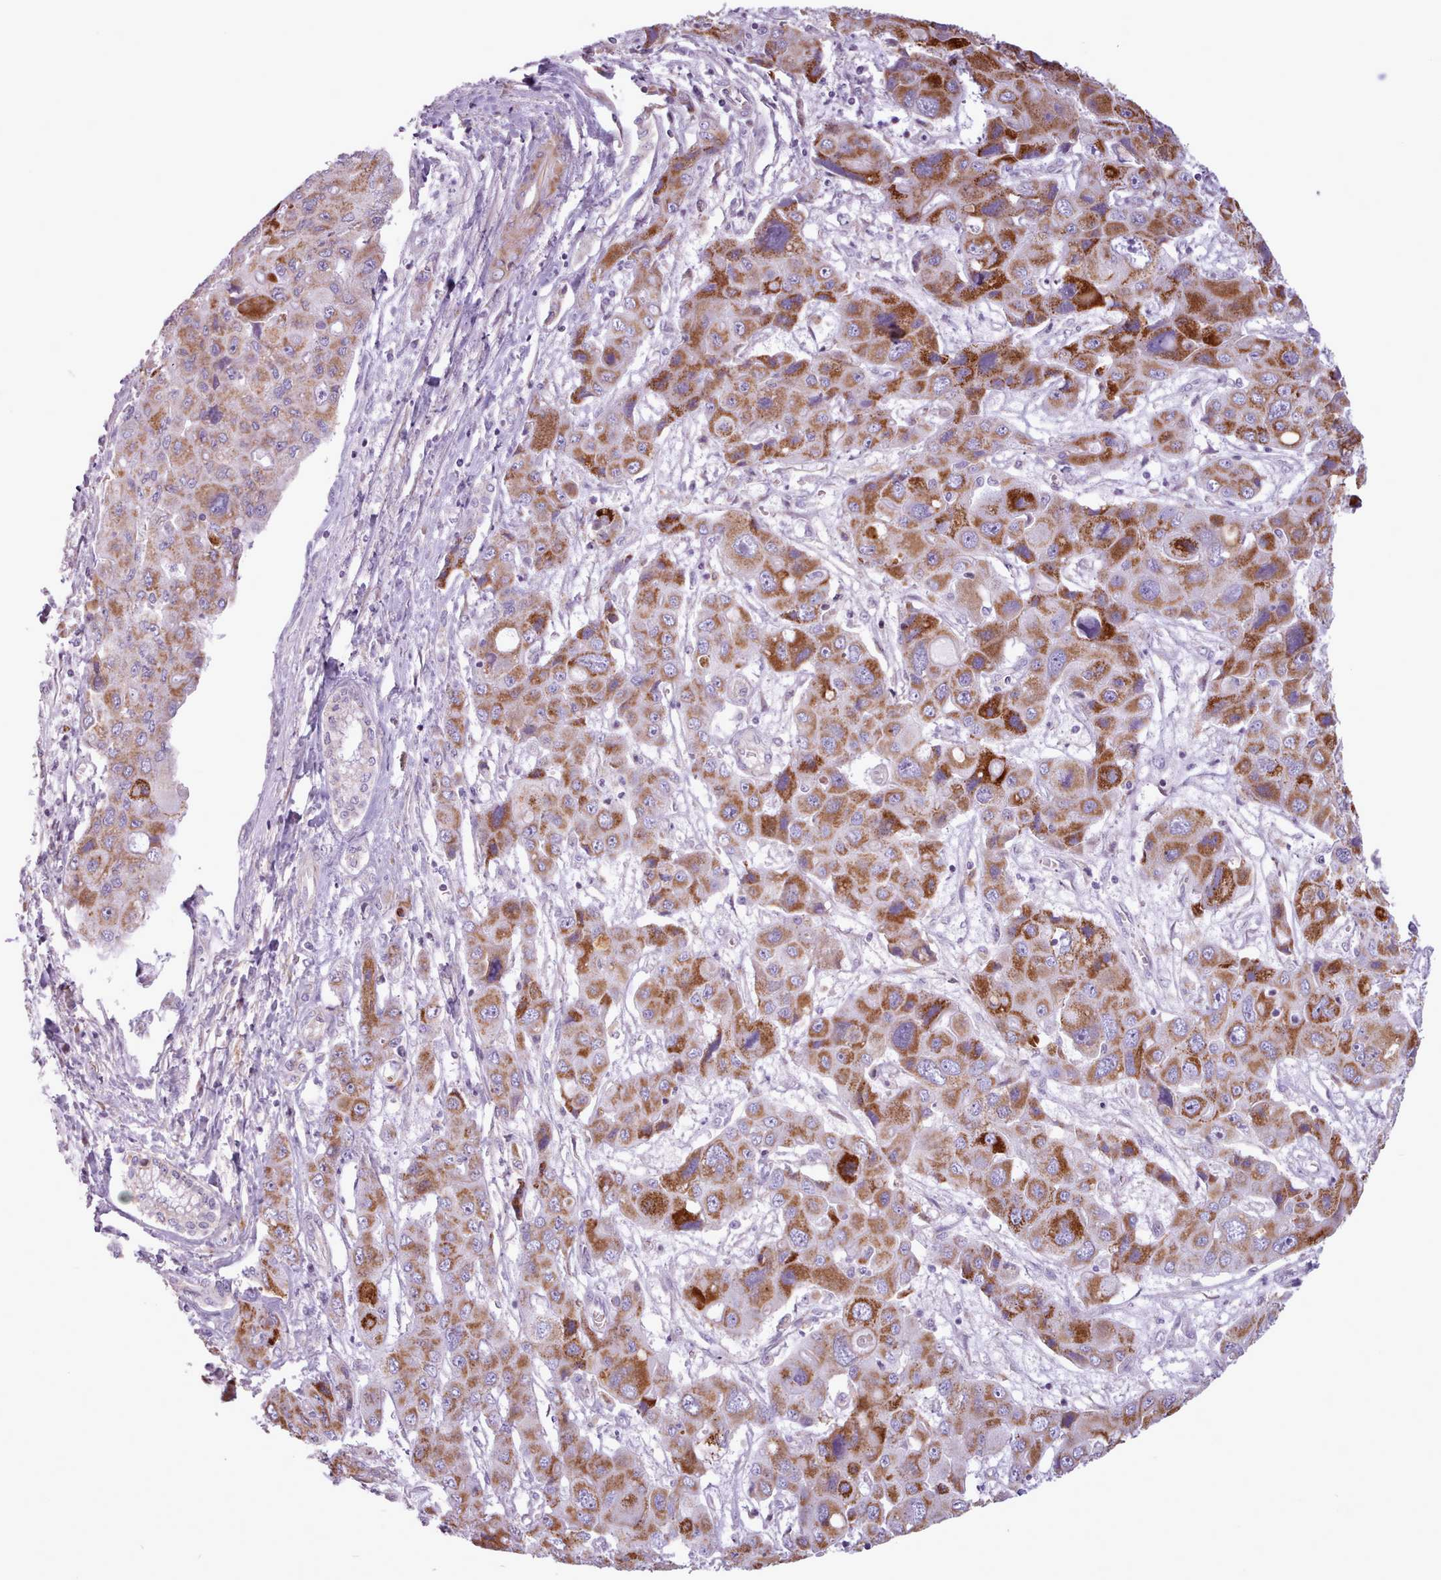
{"staining": {"intensity": "moderate", "quantity": ">75%", "location": "cytoplasmic/membranous"}, "tissue": "liver cancer", "cell_type": "Tumor cells", "image_type": "cancer", "snomed": [{"axis": "morphology", "description": "Cholangiocarcinoma"}, {"axis": "topography", "description": "Liver"}], "caption": "The immunohistochemical stain shows moderate cytoplasmic/membranous staining in tumor cells of cholangiocarcinoma (liver) tissue.", "gene": "AVL9", "patient": {"sex": "male", "age": 67}}